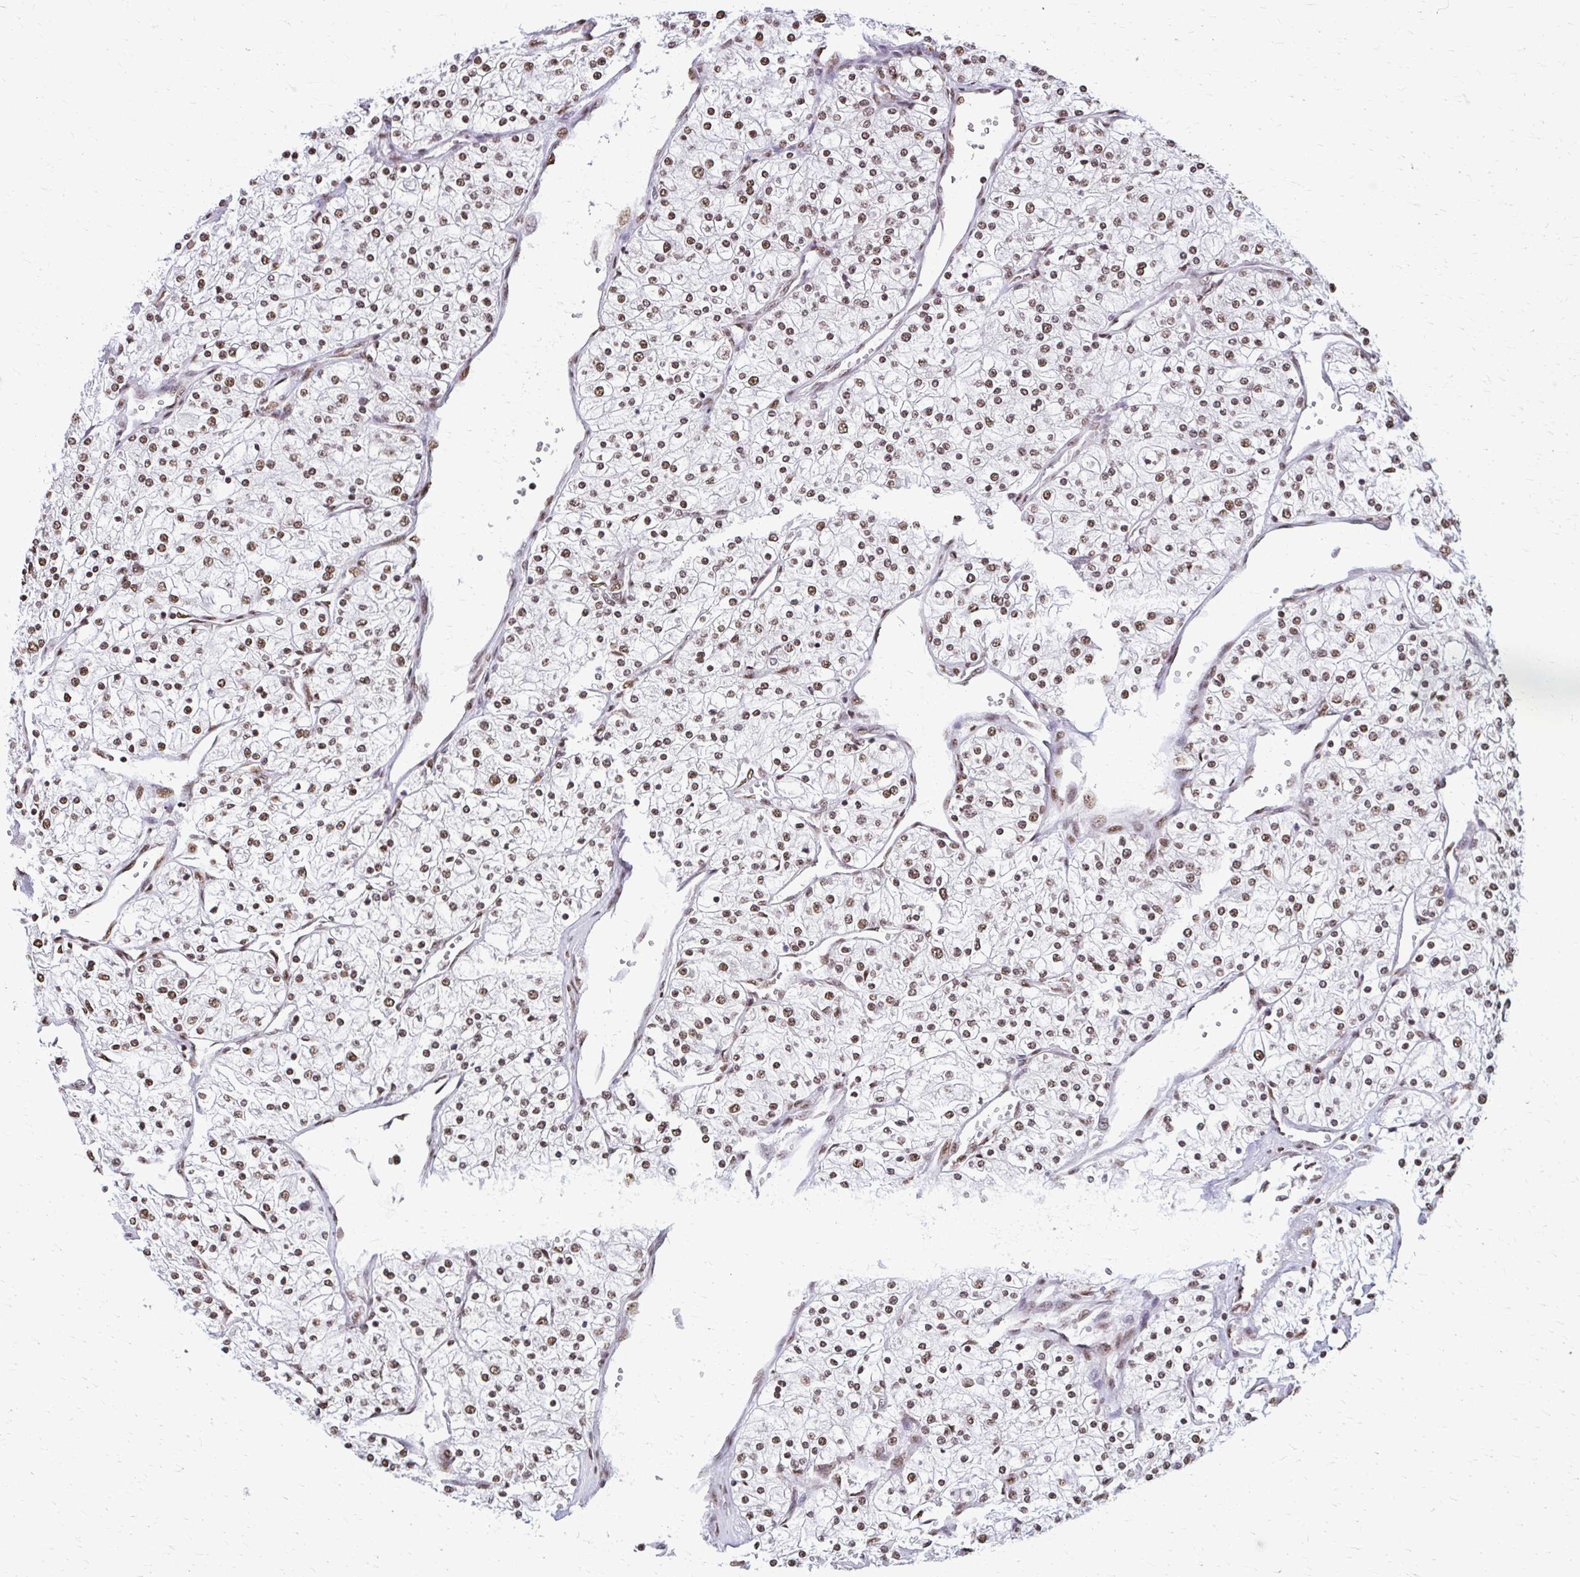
{"staining": {"intensity": "moderate", "quantity": ">75%", "location": "nuclear"}, "tissue": "renal cancer", "cell_type": "Tumor cells", "image_type": "cancer", "snomed": [{"axis": "morphology", "description": "Adenocarcinoma, NOS"}, {"axis": "topography", "description": "Kidney"}], "caption": "Renal adenocarcinoma stained with a brown dye displays moderate nuclear positive expression in approximately >75% of tumor cells.", "gene": "SNRPA", "patient": {"sex": "male", "age": 80}}